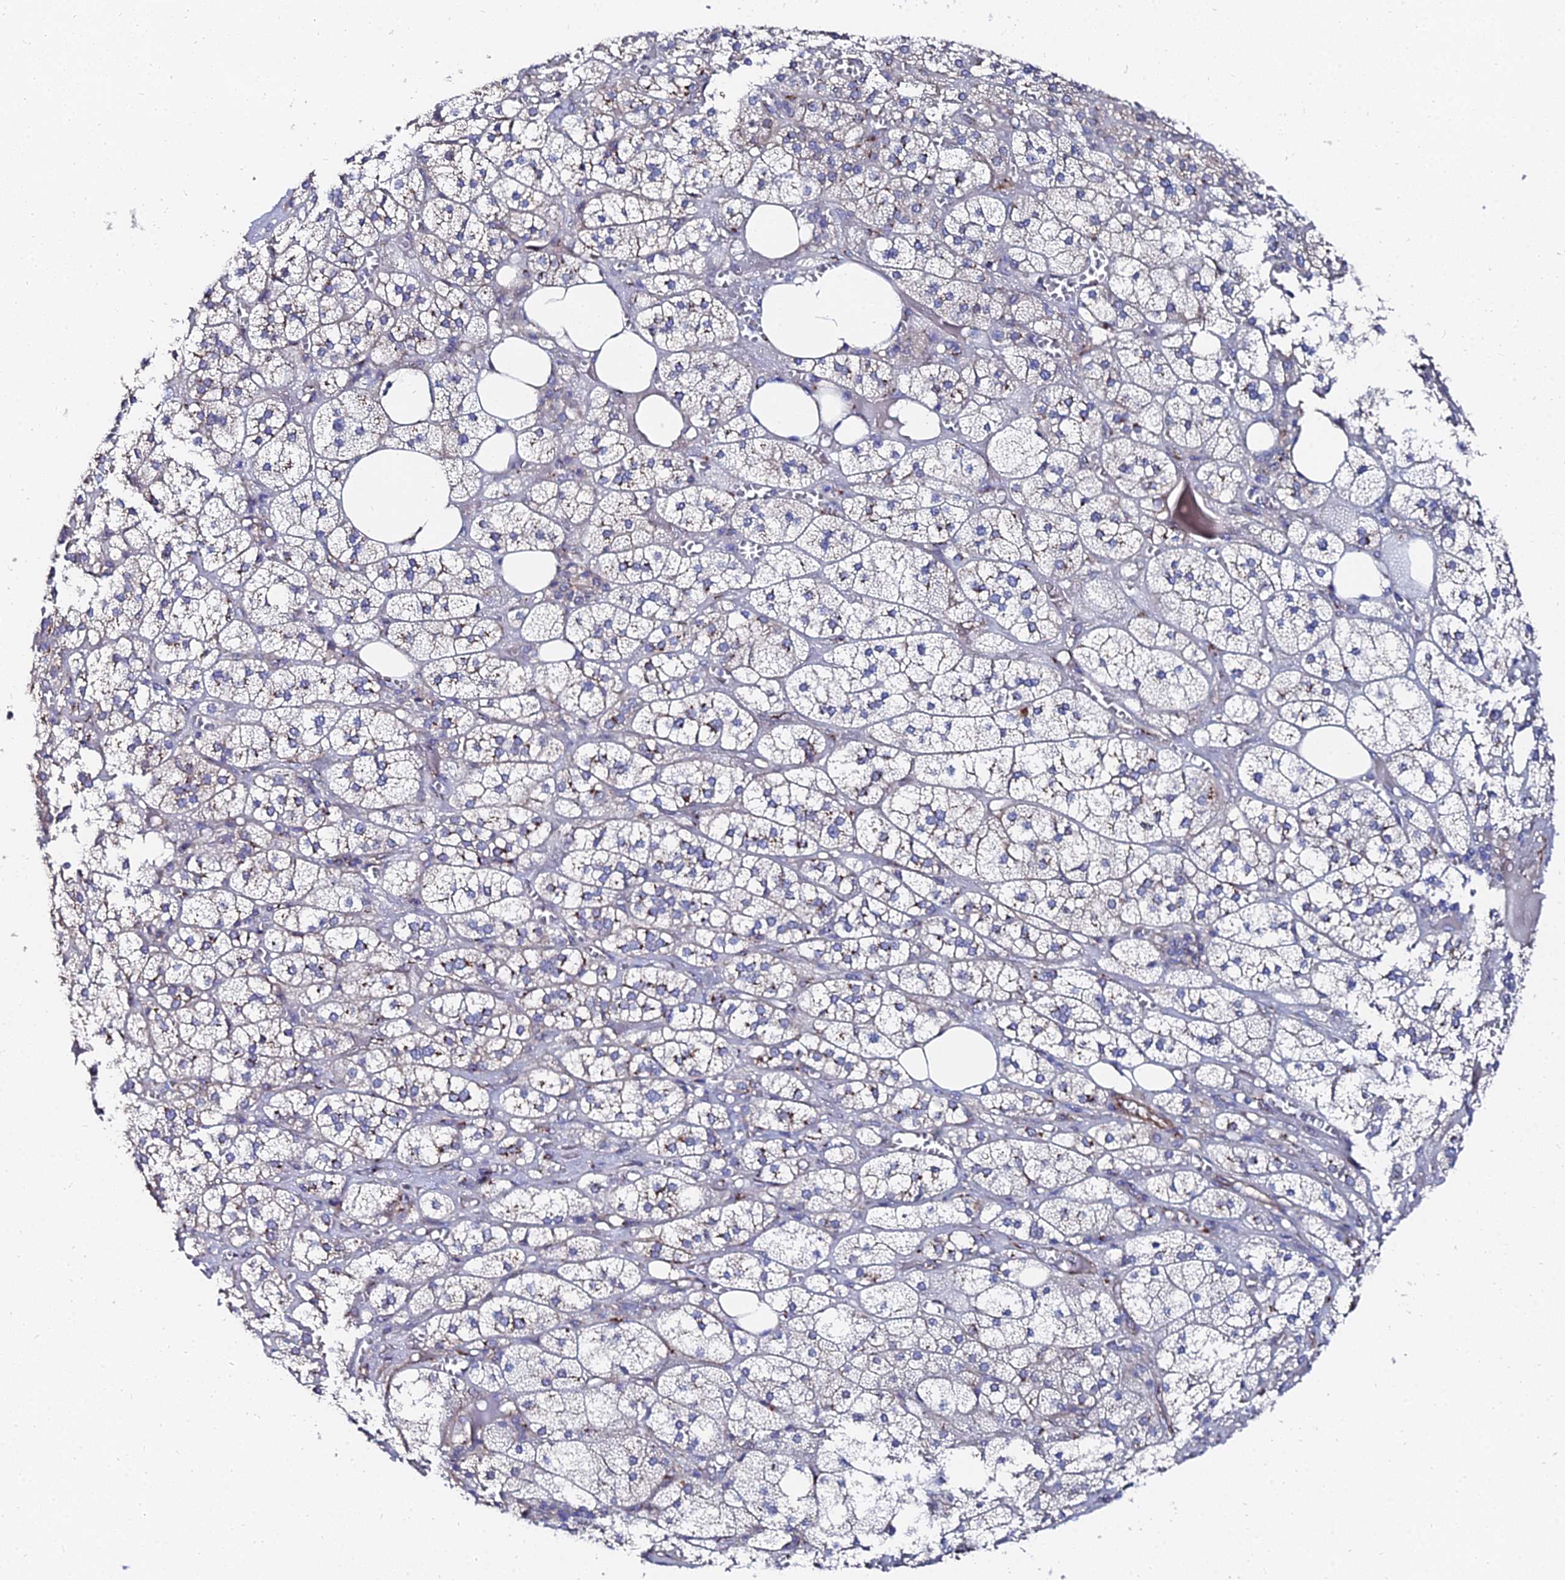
{"staining": {"intensity": "moderate", "quantity": "25%-75%", "location": "cytoplasmic/membranous"}, "tissue": "adrenal gland", "cell_type": "Glandular cells", "image_type": "normal", "snomed": [{"axis": "morphology", "description": "Normal tissue, NOS"}, {"axis": "topography", "description": "Adrenal gland"}], "caption": "A brown stain labels moderate cytoplasmic/membranous staining of a protein in glandular cells of normal adrenal gland.", "gene": "BORCS8", "patient": {"sex": "female", "age": 61}}